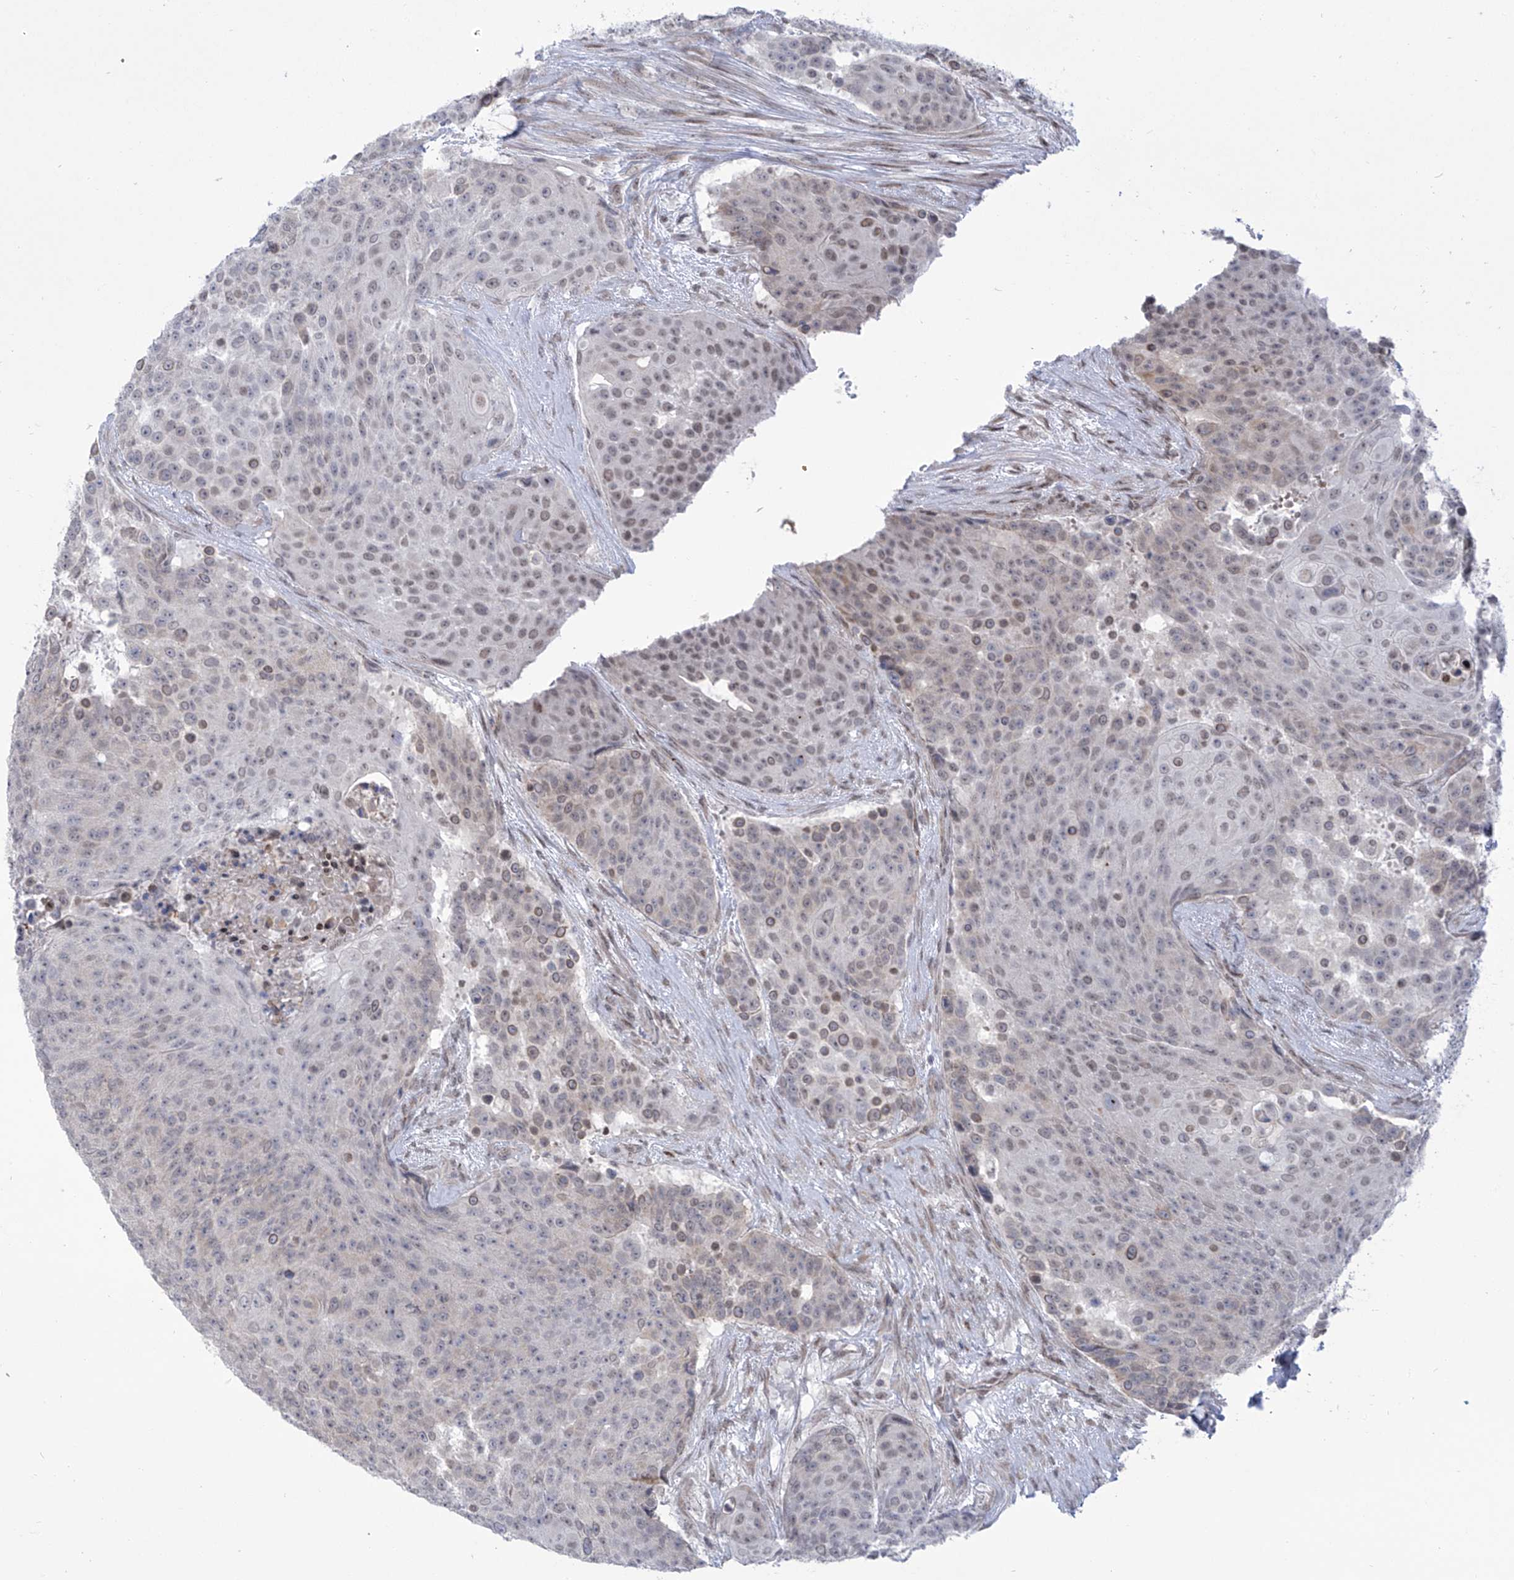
{"staining": {"intensity": "weak", "quantity": "<25%", "location": "nuclear"}, "tissue": "urothelial cancer", "cell_type": "Tumor cells", "image_type": "cancer", "snomed": [{"axis": "morphology", "description": "Urothelial carcinoma, High grade"}, {"axis": "topography", "description": "Urinary bladder"}], "caption": "Photomicrograph shows no significant protein positivity in tumor cells of urothelial cancer.", "gene": "CEP290", "patient": {"sex": "female", "age": 63}}